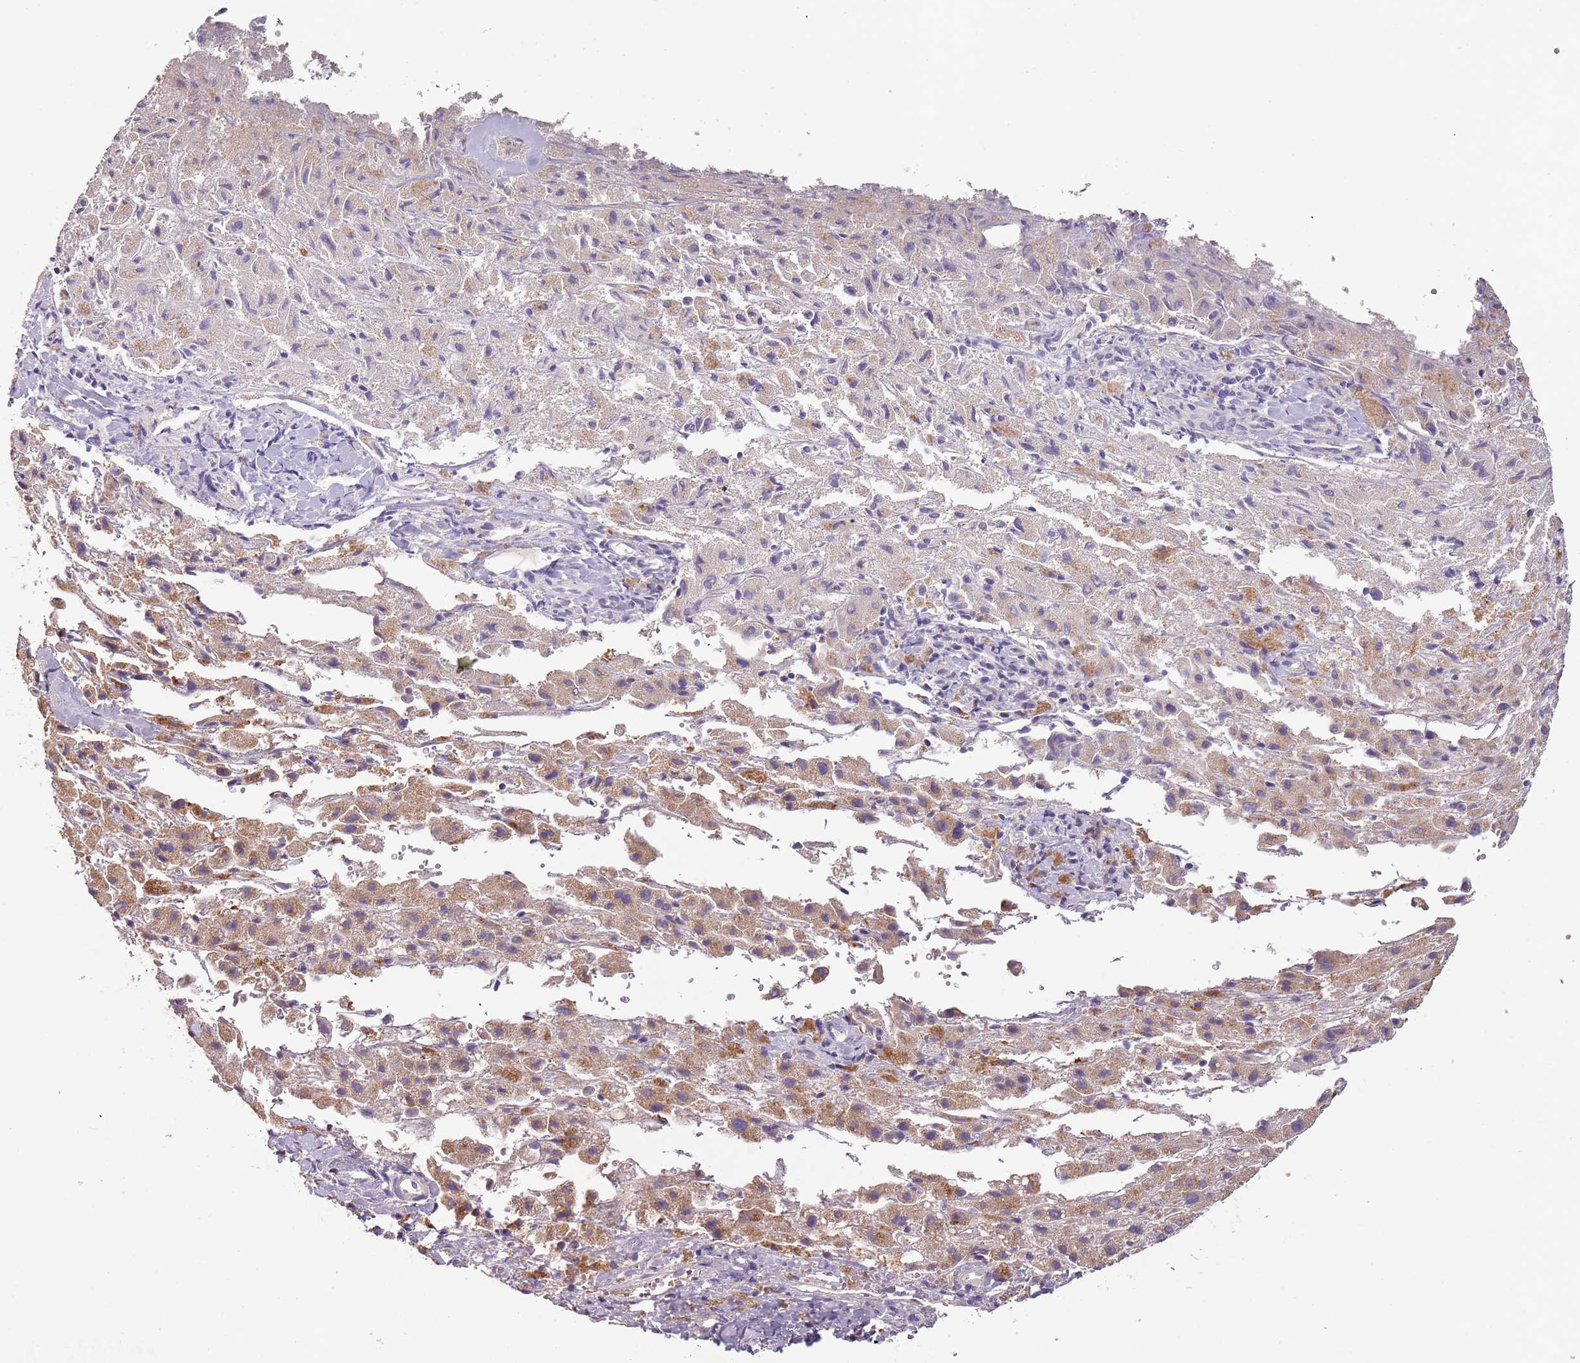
{"staining": {"intensity": "moderate", "quantity": "25%-75%", "location": "cytoplasmic/membranous"}, "tissue": "liver cancer", "cell_type": "Tumor cells", "image_type": "cancer", "snomed": [{"axis": "morphology", "description": "Carcinoma, Hepatocellular, NOS"}, {"axis": "topography", "description": "Liver"}], "caption": "Immunohistochemistry (IHC) (DAB) staining of liver cancer reveals moderate cytoplasmic/membranous protein expression in about 25%-75% of tumor cells. The staining is performed using DAB (3,3'-diaminobenzidine) brown chromogen to label protein expression. The nuclei are counter-stained blue using hematoxylin.", "gene": "FECH", "patient": {"sex": "female", "age": 58}}